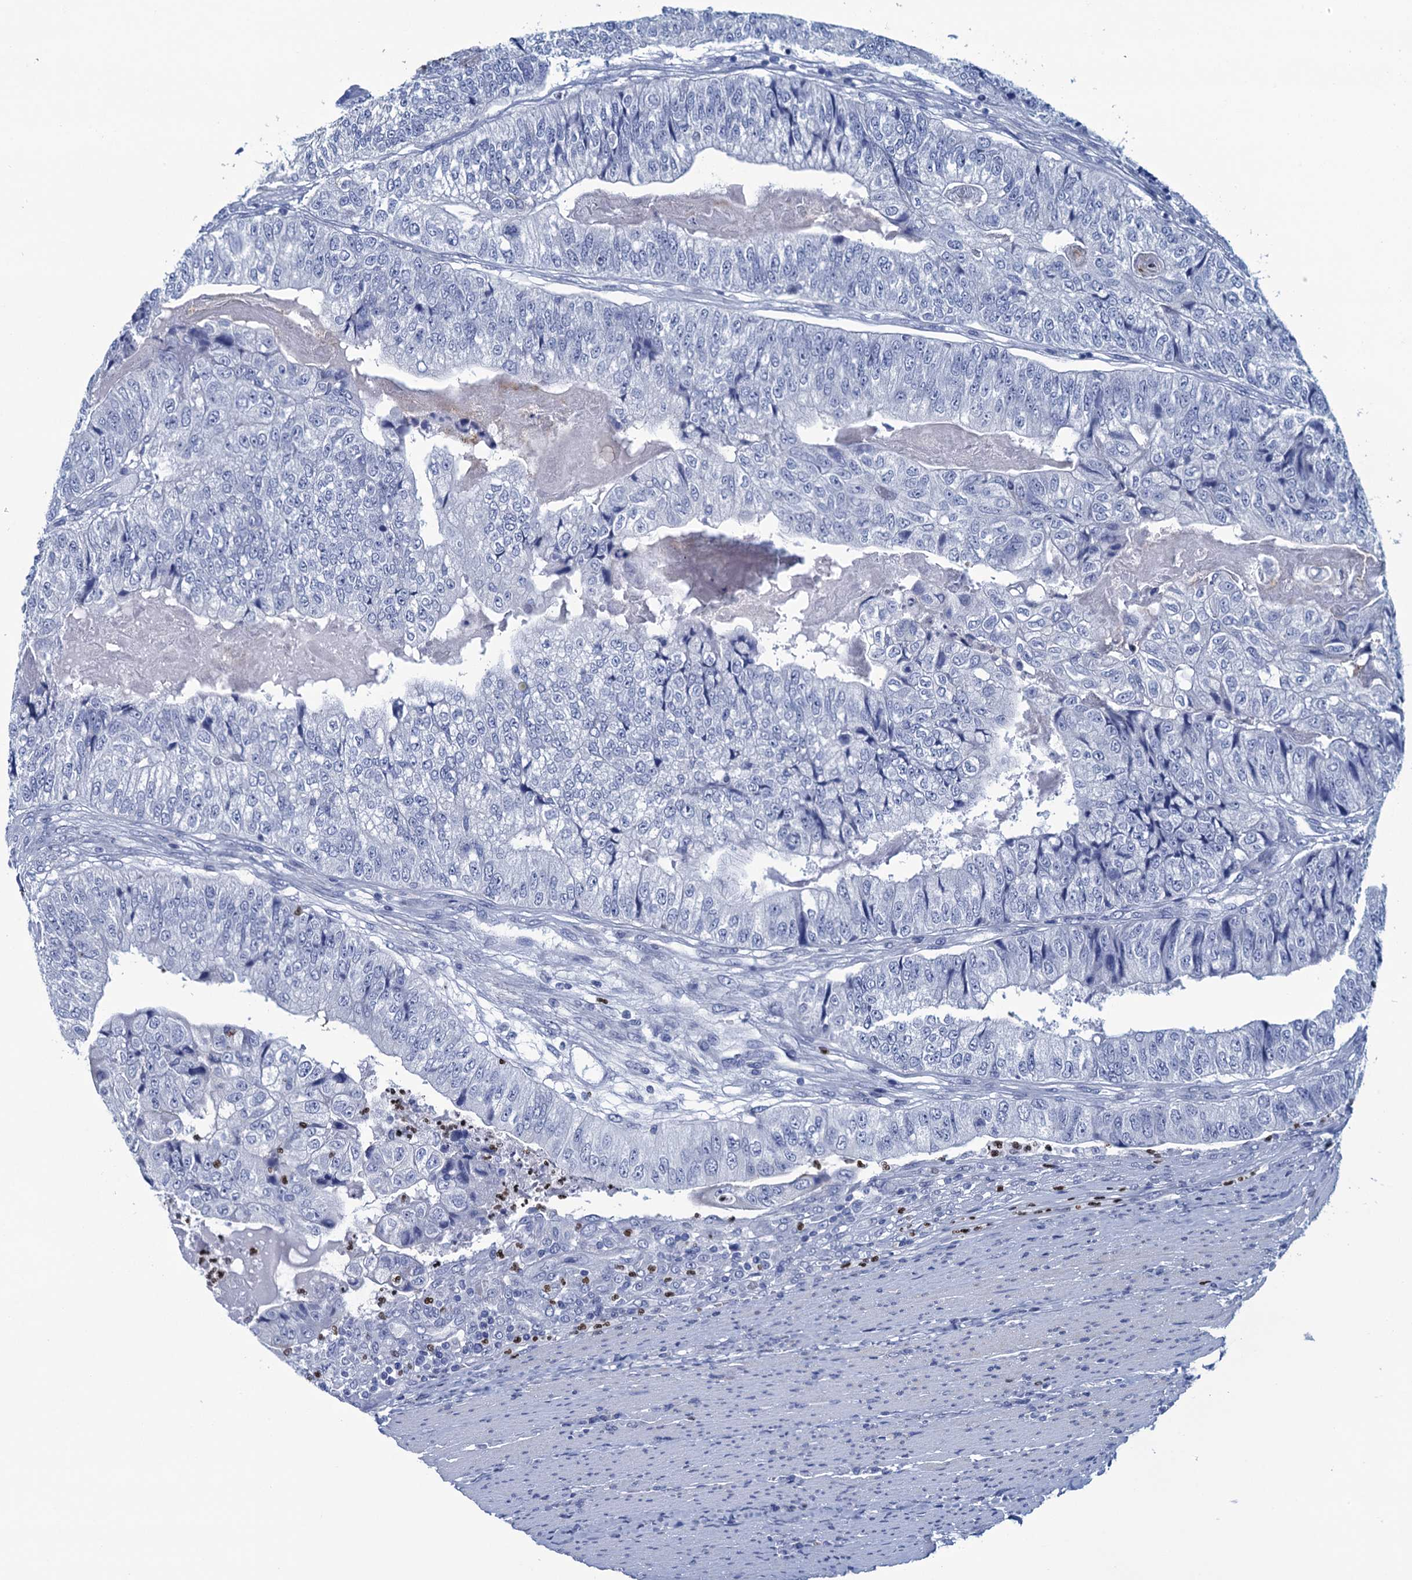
{"staining": {"intensity": "negative", "quantity": "none", "location": "none"}, "tissue": "colorectal cancer", "cell_type": "Tumor cells", "image_type": "cancer", "snomed": [{"axis": "morphology", "description": "Adenocarcinoma, NOS"}, {"axis": "topography", "description": "Colon"}], "caption": "Tumor cells show no significant expression in colorectal adenocarcinoma.", "gene": "RHCG", "patient": {"sex": "female", "age": 67}}